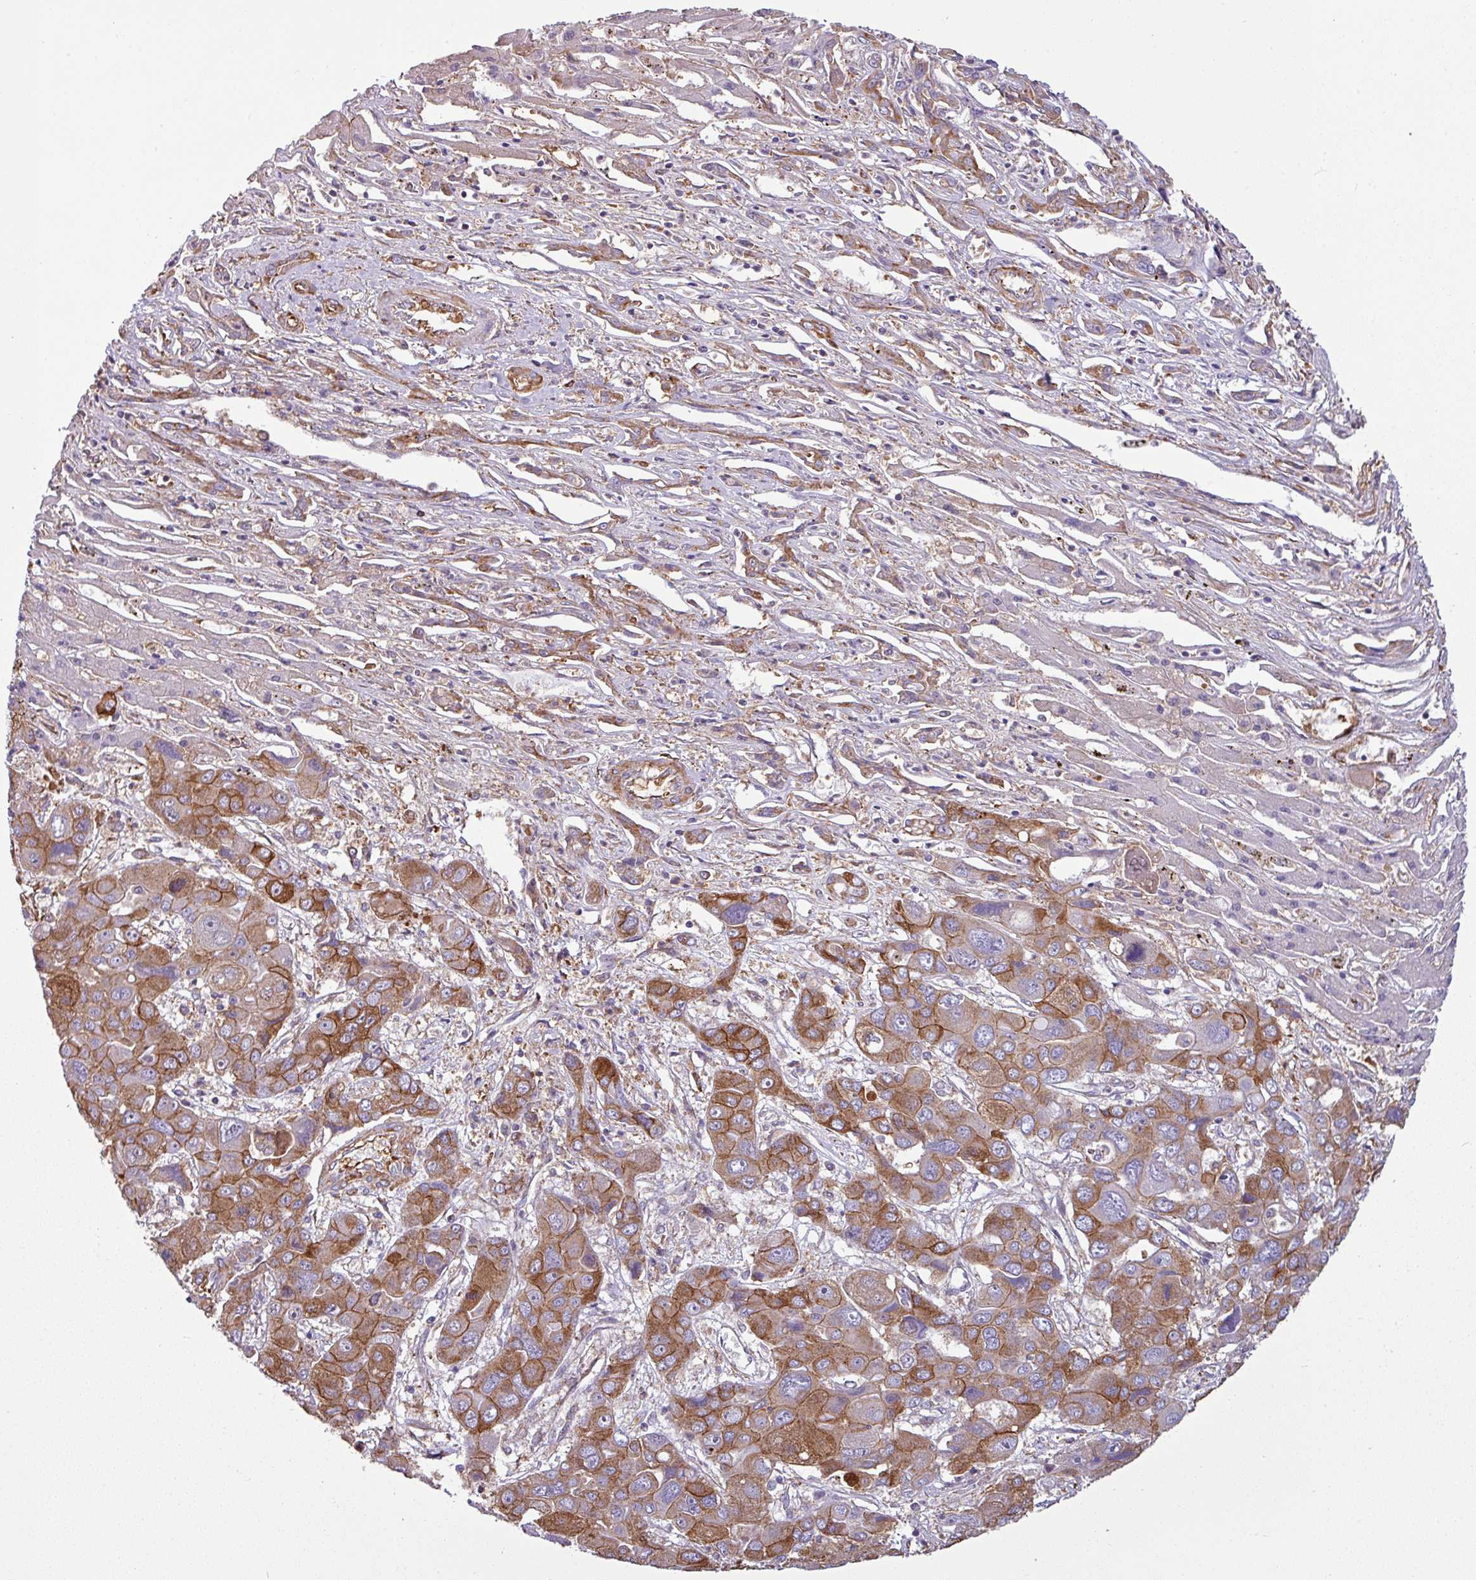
{"staining": {"intensity": "moderate", "quantity": ">75%", "location": "cytoplasmic/membranous"}, "tissue": "liver cancer", "cell_type": "Tumor cells", "image_type": "cancer", "snomed": [{"axis": "morphology", "description": "Cholangiocarcinoma"}, {"axis": "topography", "description": "Liver"}], "caption": "Protein staining of liver cancer tissue shows moderate cytoplasmic/membranous staining in approximately >75% of tumor cells.", "gene": "XNDC1N", "patient": {"sex": "male", "age": 67}}